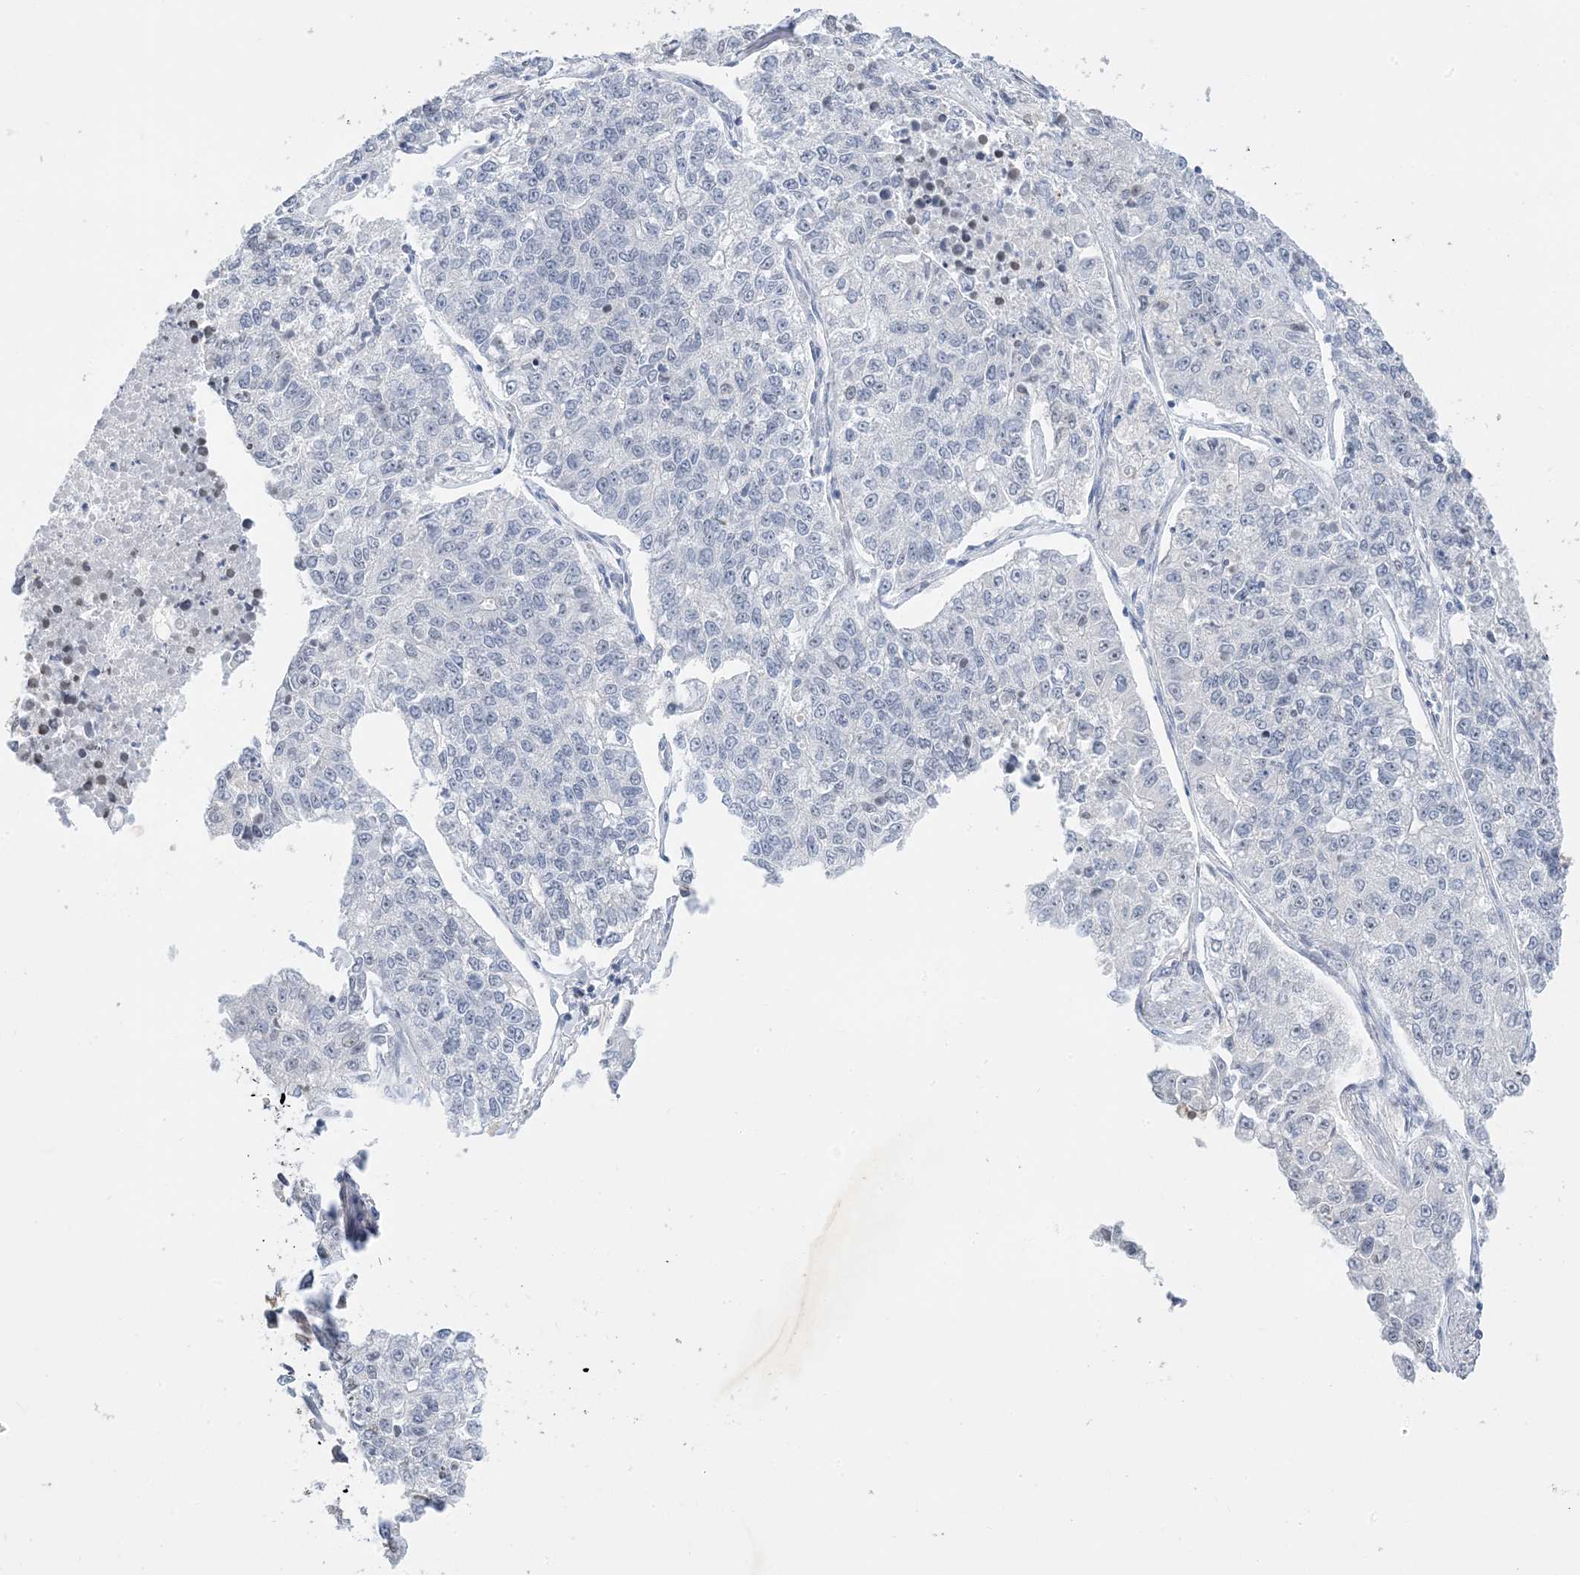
{"staining": {"intensity": "negative", "quantity": "none", "location": "none"}, "tissue": "lung cancer", "cell_type": "Tumor cells", "image_type": "cancer", "snomed": [{"axis": "morphology", "description": "Adenocarcinoma, NOS"}, {"axis": "topography", "description": "Lung"}], "caption": "Immunohistochemistry image of neoplastic tissue: human lung cancer stained with DAB reveals no significant protein staining in tumor cells.", "gene": "IL36B", "patient": {"sex": "male", "age": 49}}